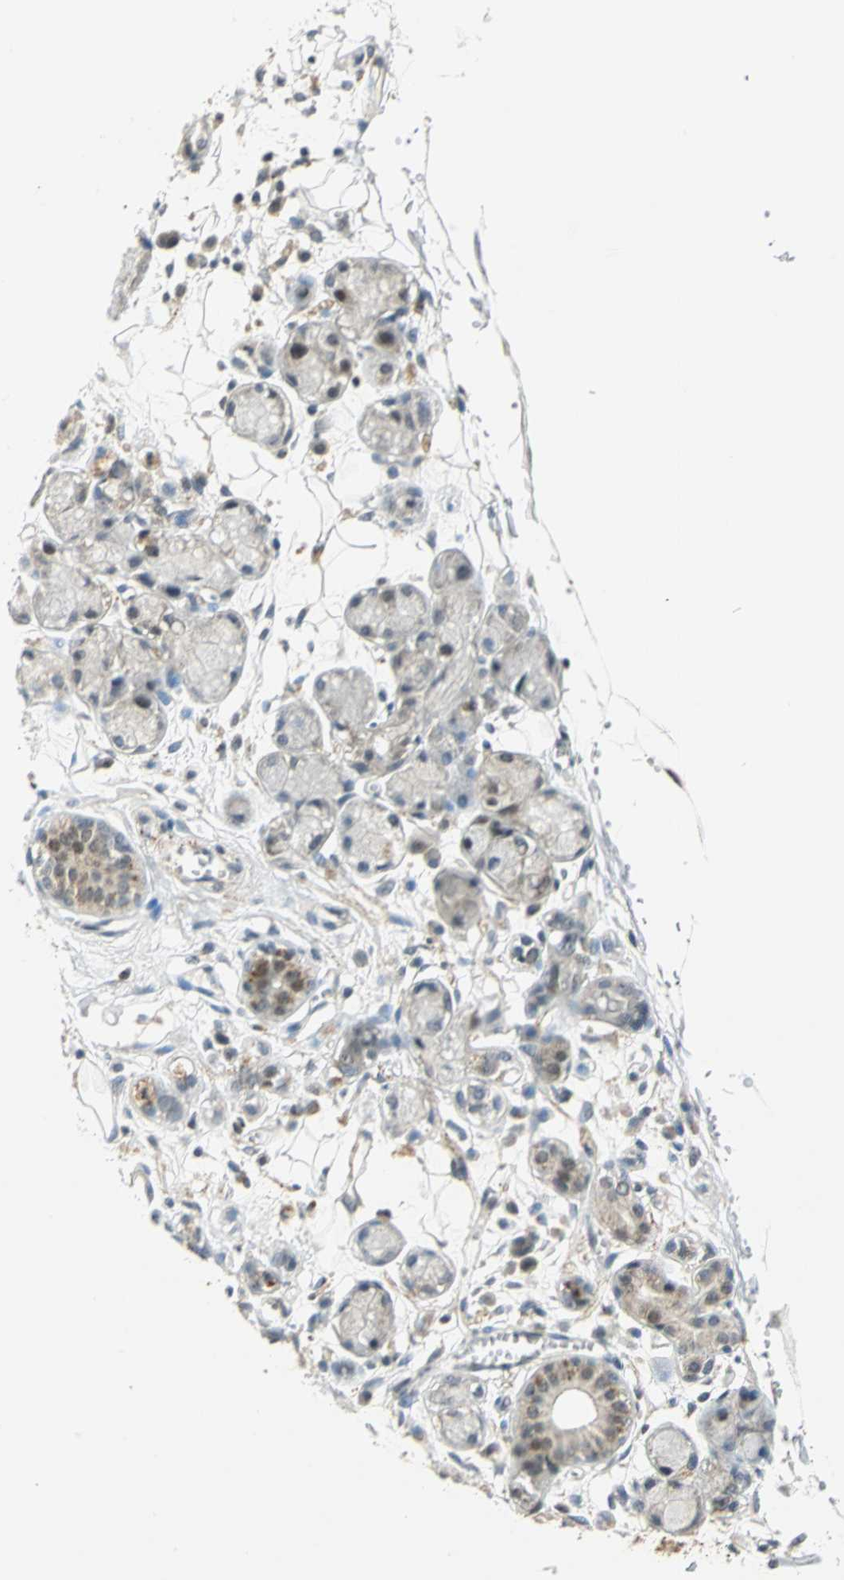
{"staining": {"intensity": "negative", "quantity": "none", "location": "none"}, "tissue": "adipose tissue", "cell_type": "Adipocytes", "image_type": "normal", "snomed": [{"axis": "morphology", "description": "Normal tissue, NOS"}, {"axis": "morphology", "description": "Inflammation, NOS"}, {"axis": "topography", "description": "Vascular tissue"}, {"axis": "topography", "description": "Salivary gland"}], "caption": "Immunohistochemical staining of benign adipose tissue displays no significant staining in adipocytes.", "gene": "PIN1", "patient": {"sex": "female", "age": 75}}